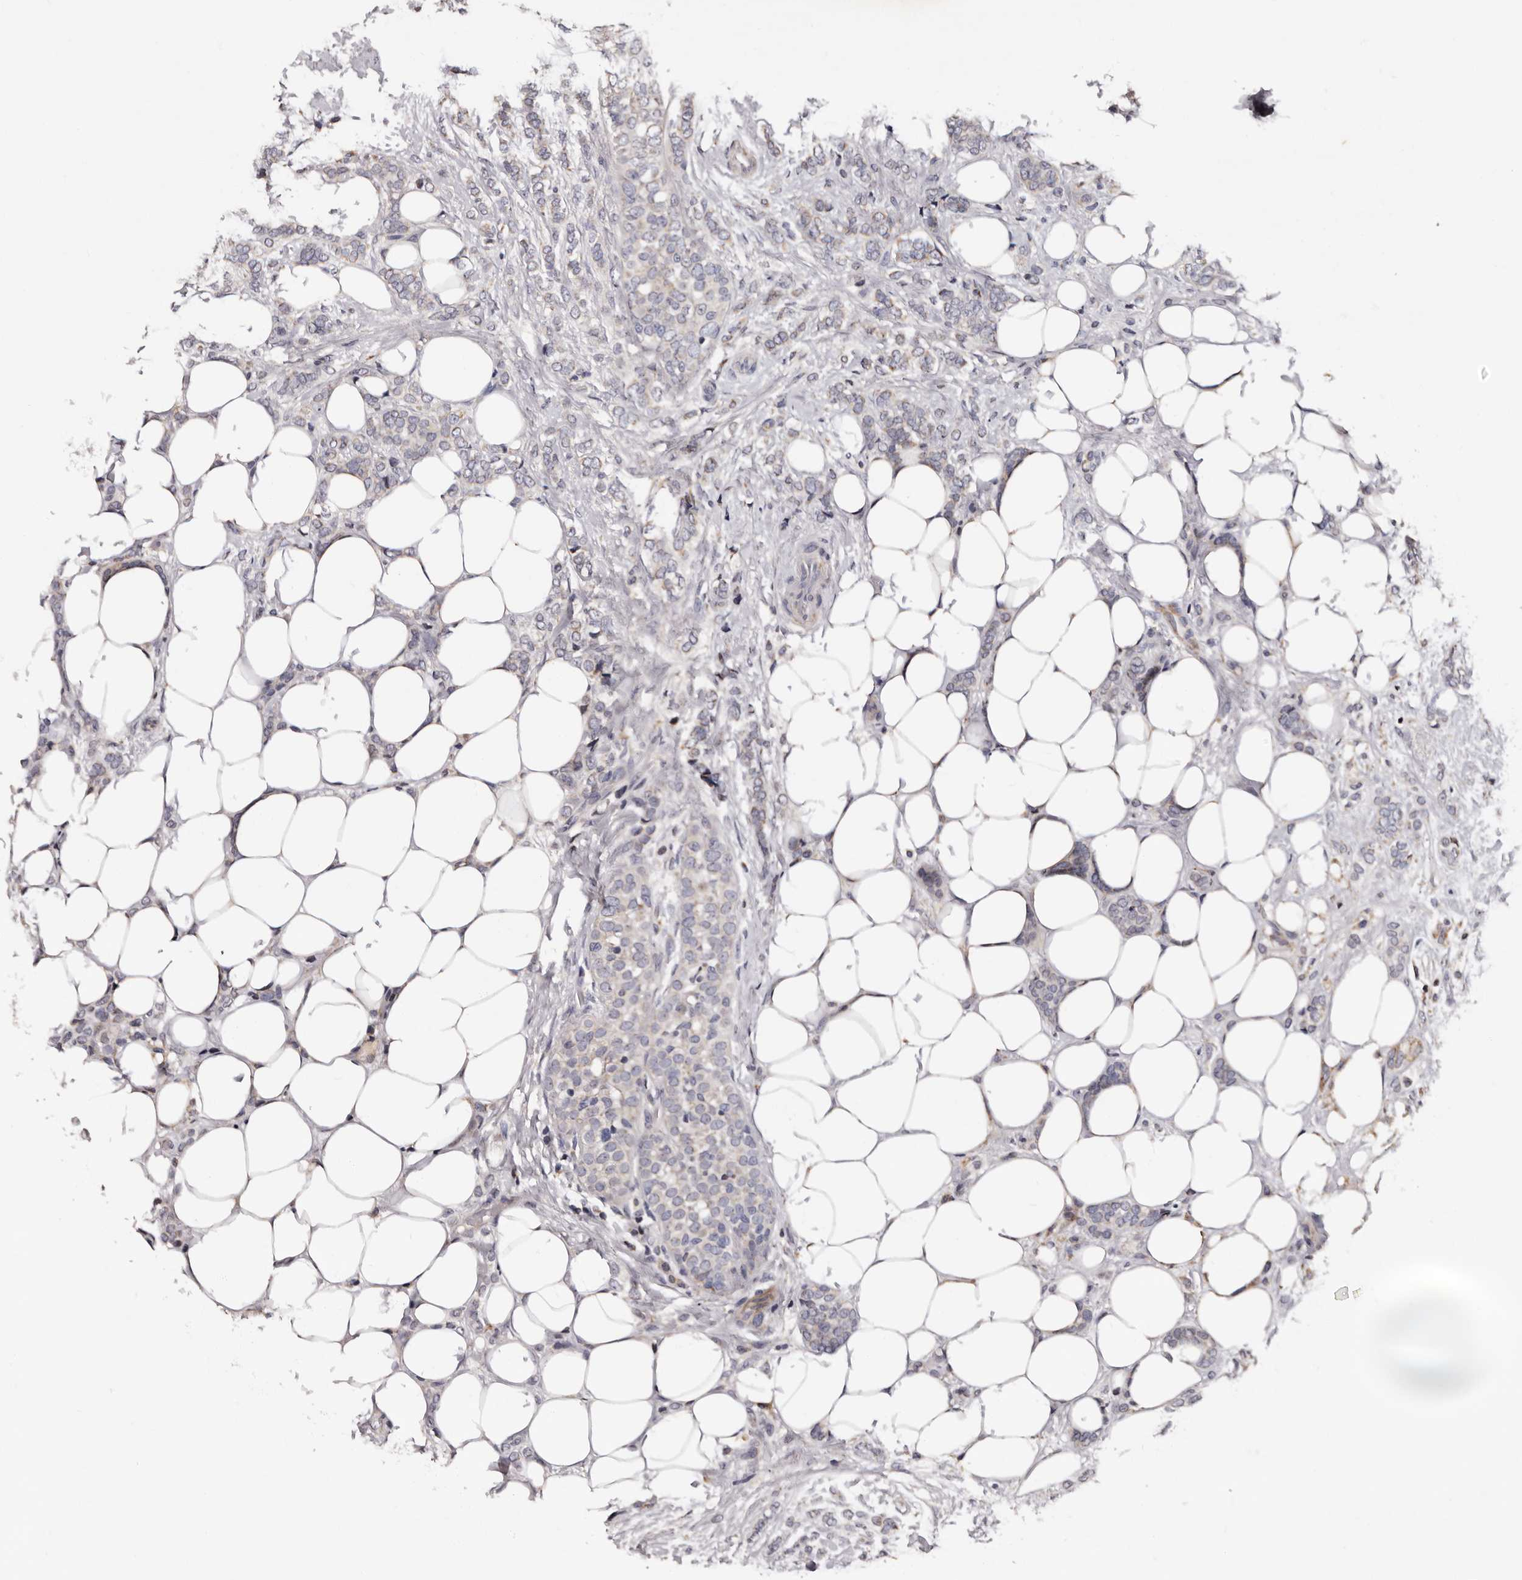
{"staining": {"intensity": "negative", "quantity": "none", "location": "none"}, "tissue": "breast cancer", "cell_type": "Tumor cells", "image_type": "cancer", "snomed": [{"axis": "morphology", "description": "Lobular carcinoma"}, {"axis": "topography", "description": "Breast"}], "caption": "The micrograph shows no significant expression in tumor cells of breast cancer.", "gene": "TAF4B", "patient": {"sex": "female", "age": 50}}